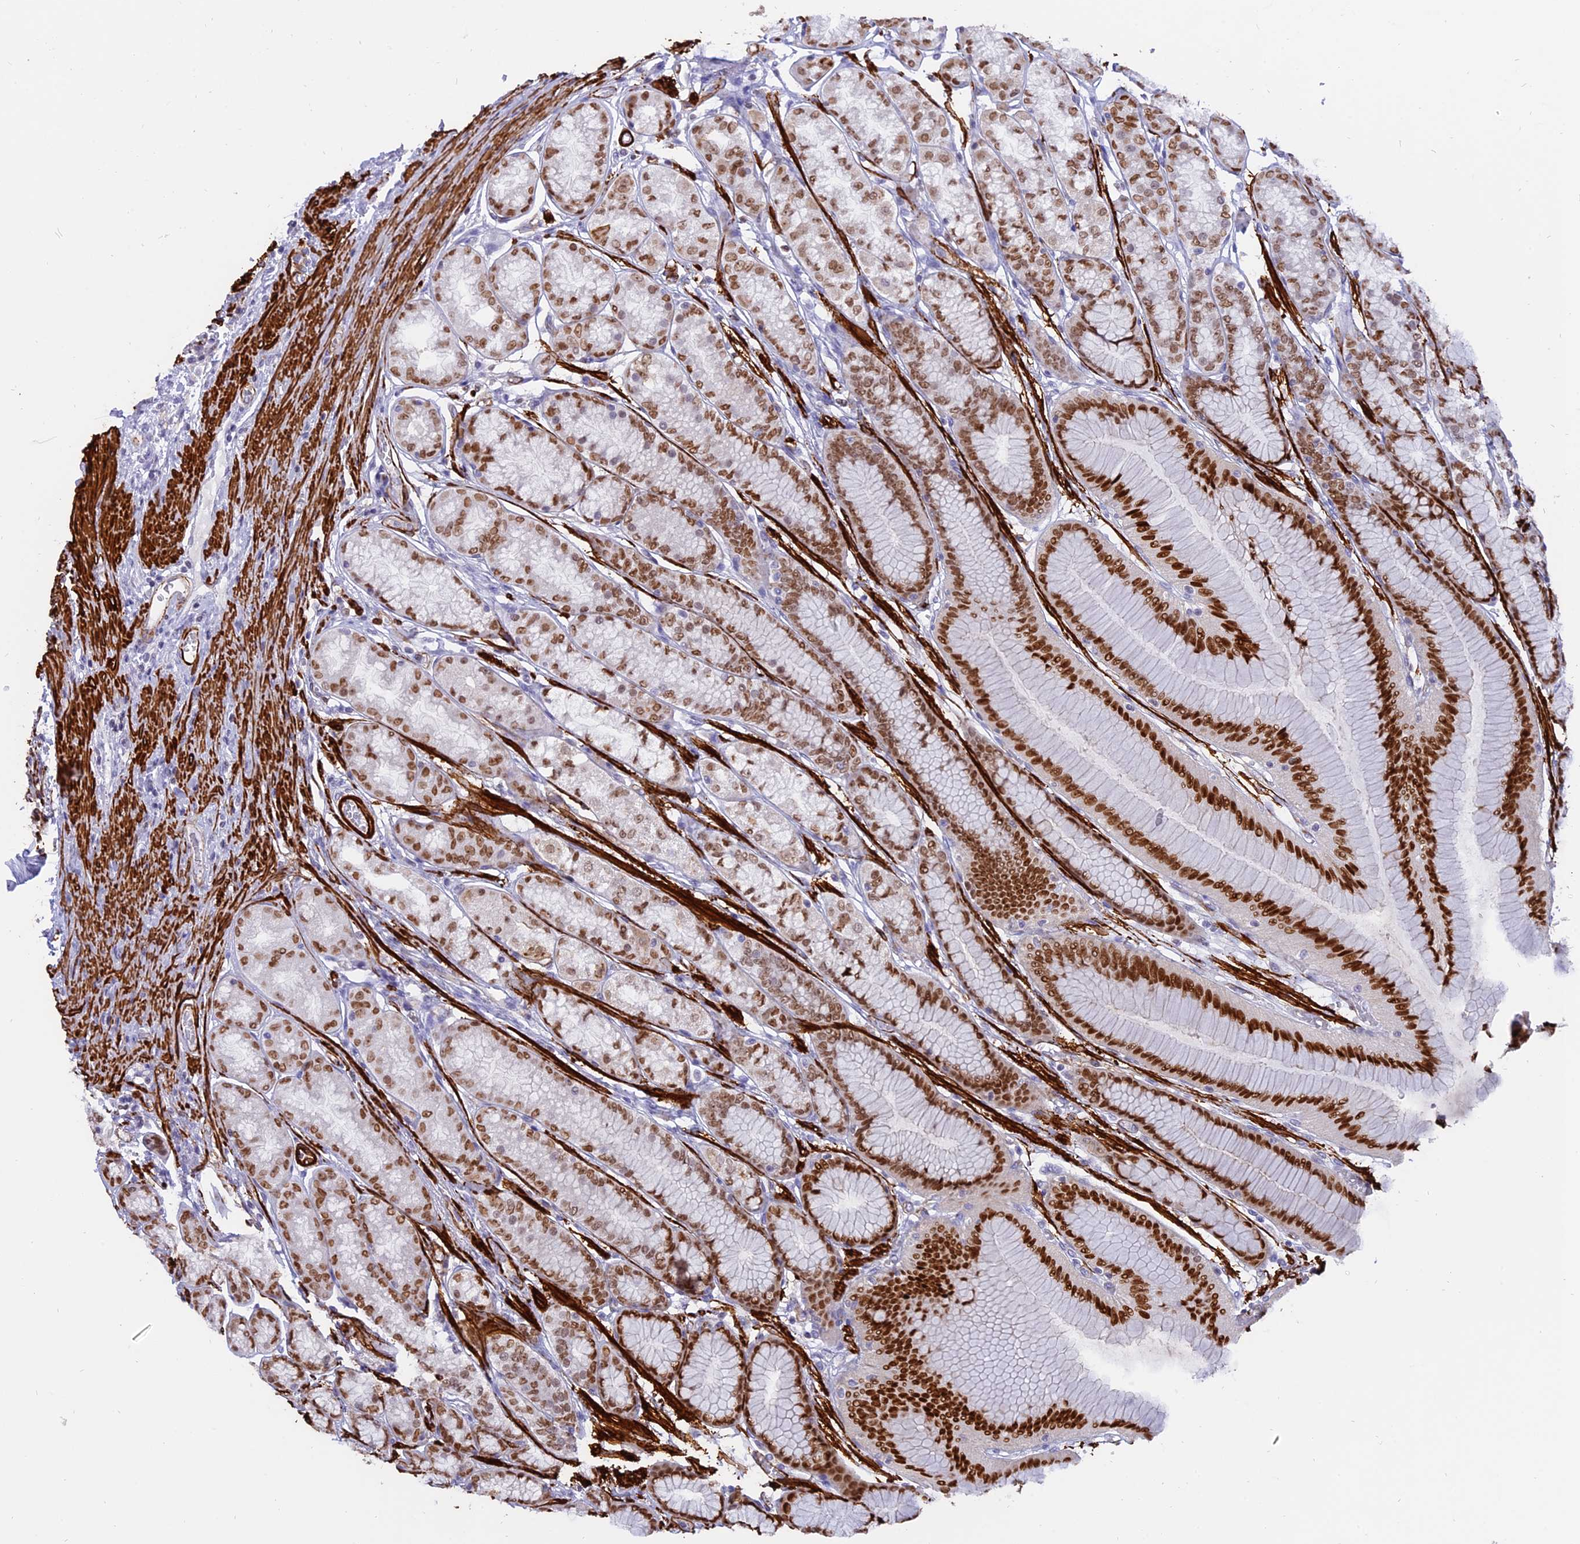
{"staining": {"intensity": "strong", "quantity": ">75%", "location": "nuclear"}, "tissue": "stomach", "cell_type": "Glandular cells", "image_type": "normal", "snomed": [{"axis": "morphology", "description": "Normal tissue, NOS"}, {"axis": "morphology", "description": "Adenocarcinoma, NOS"}, {"axis": "morphology", "description": "Adenocarcinoma, High grade"}, {"axis": "topography", "description": "Stomach, upper"}, {"axis": "topography", "description": "Stomach"}], "caption": "Immunohistochemistry staining of benign stomach, which exhibits high levels of strong nuclear staining in approximately >75% of glandular cells indicating strong nuclear protein positivity. The staining was performed using DAB (brown) for protein detection and nuclei were counterstained in hematoxylin (blue).", "gene": "CENPV", "patient": {"sex": "female", "age": 65}}